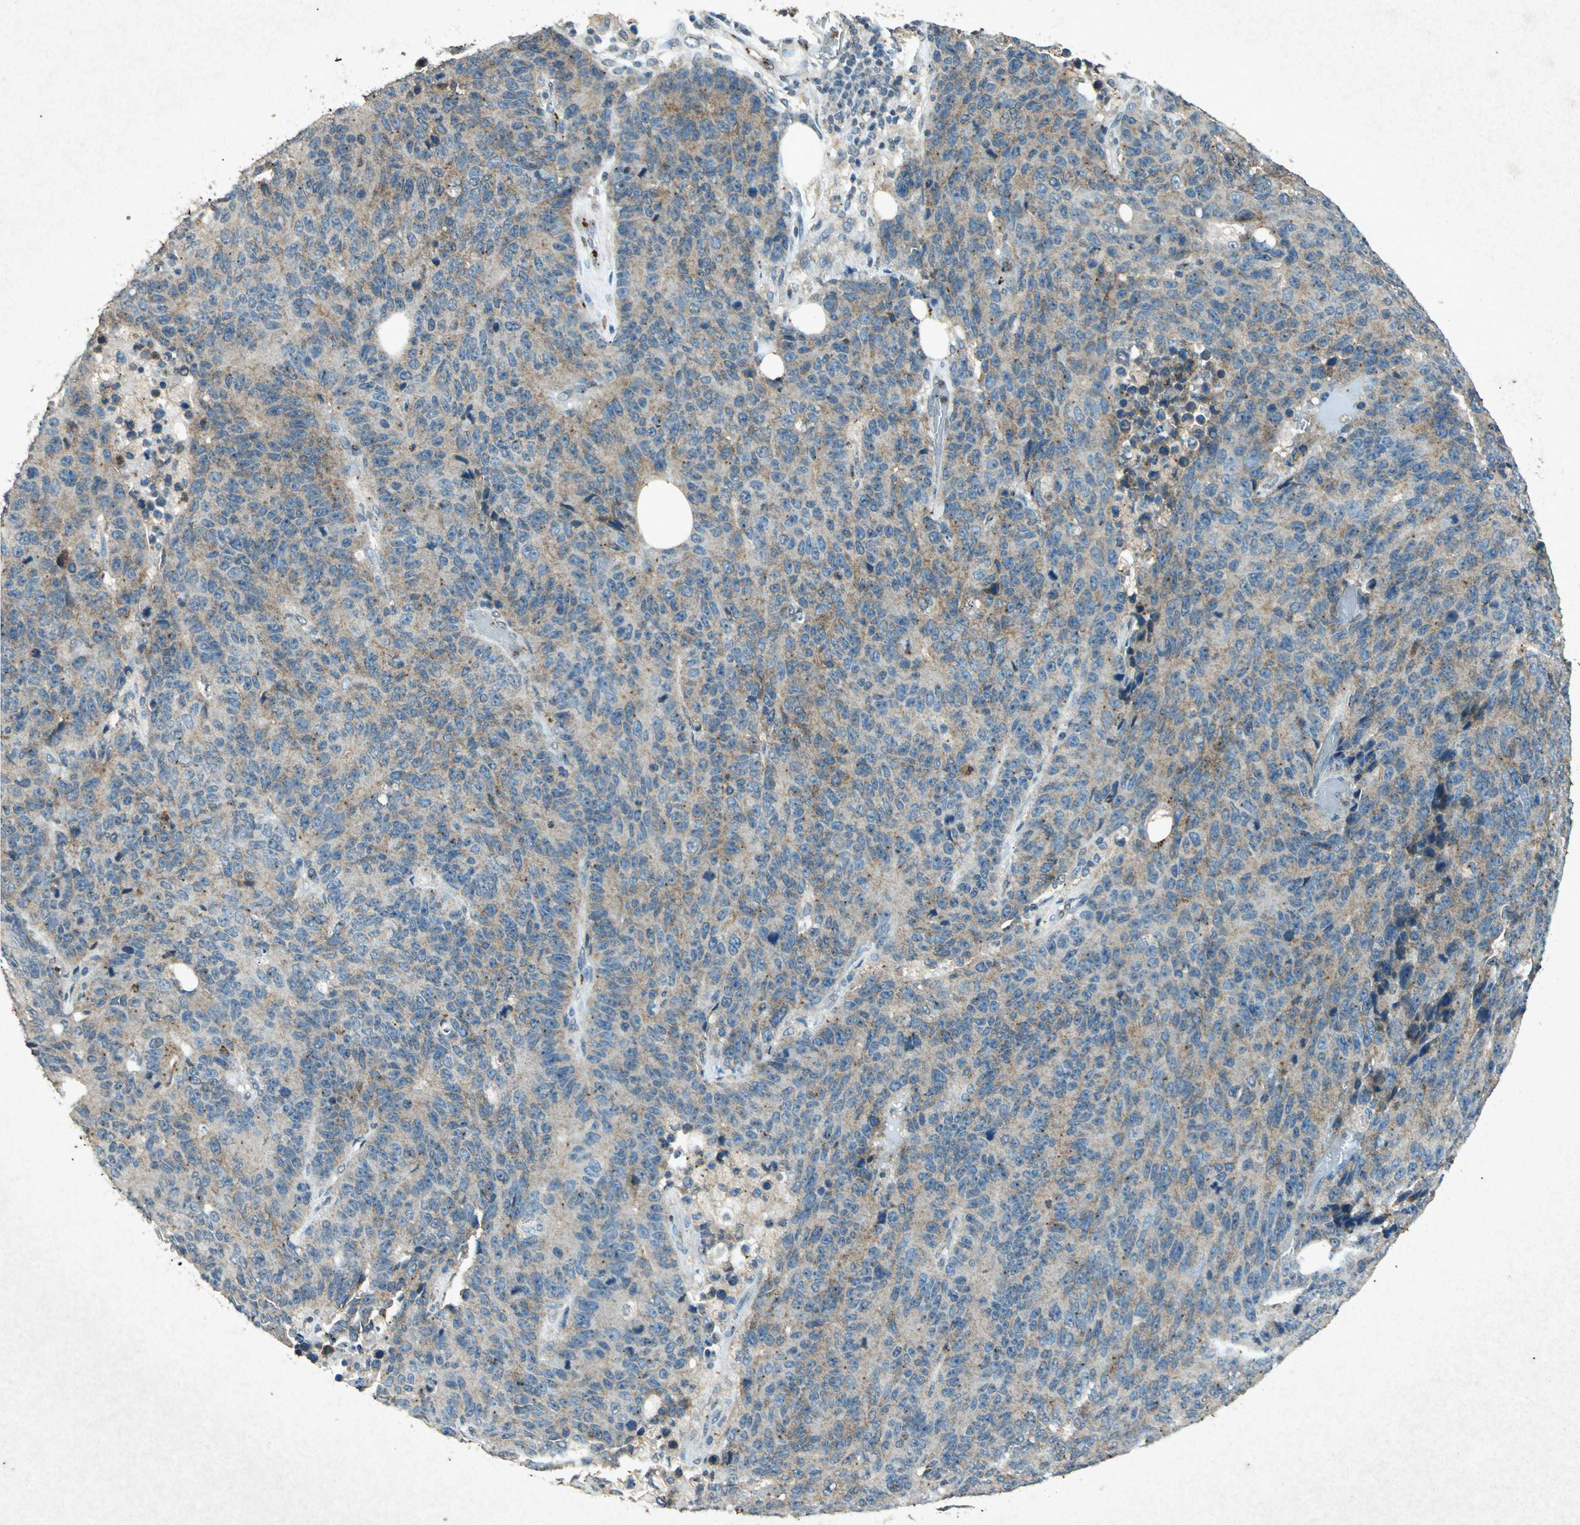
{"staining": {"intensity": "moderate", "quantity": "25%-75%", "location": "cytoplasmic/membranous"}, "tissue": "colorectal cancer", "cell_type": "Tumor cells", "image_type": "cancer", "snomed": [{"axis": "morphology", "description": "Adenocarcinoma, NOS"}, {"axis": "topography", "description": "Colon"}], "caption": "A medium amount of moderate cytoplasmic/membranous positivity is appreciated in approximately 25%-75% of tumor cells in colorectal adenocarcinoma tissue.", "gene": "PSEN1", "patient": {"sex": "female", "age": 86}}